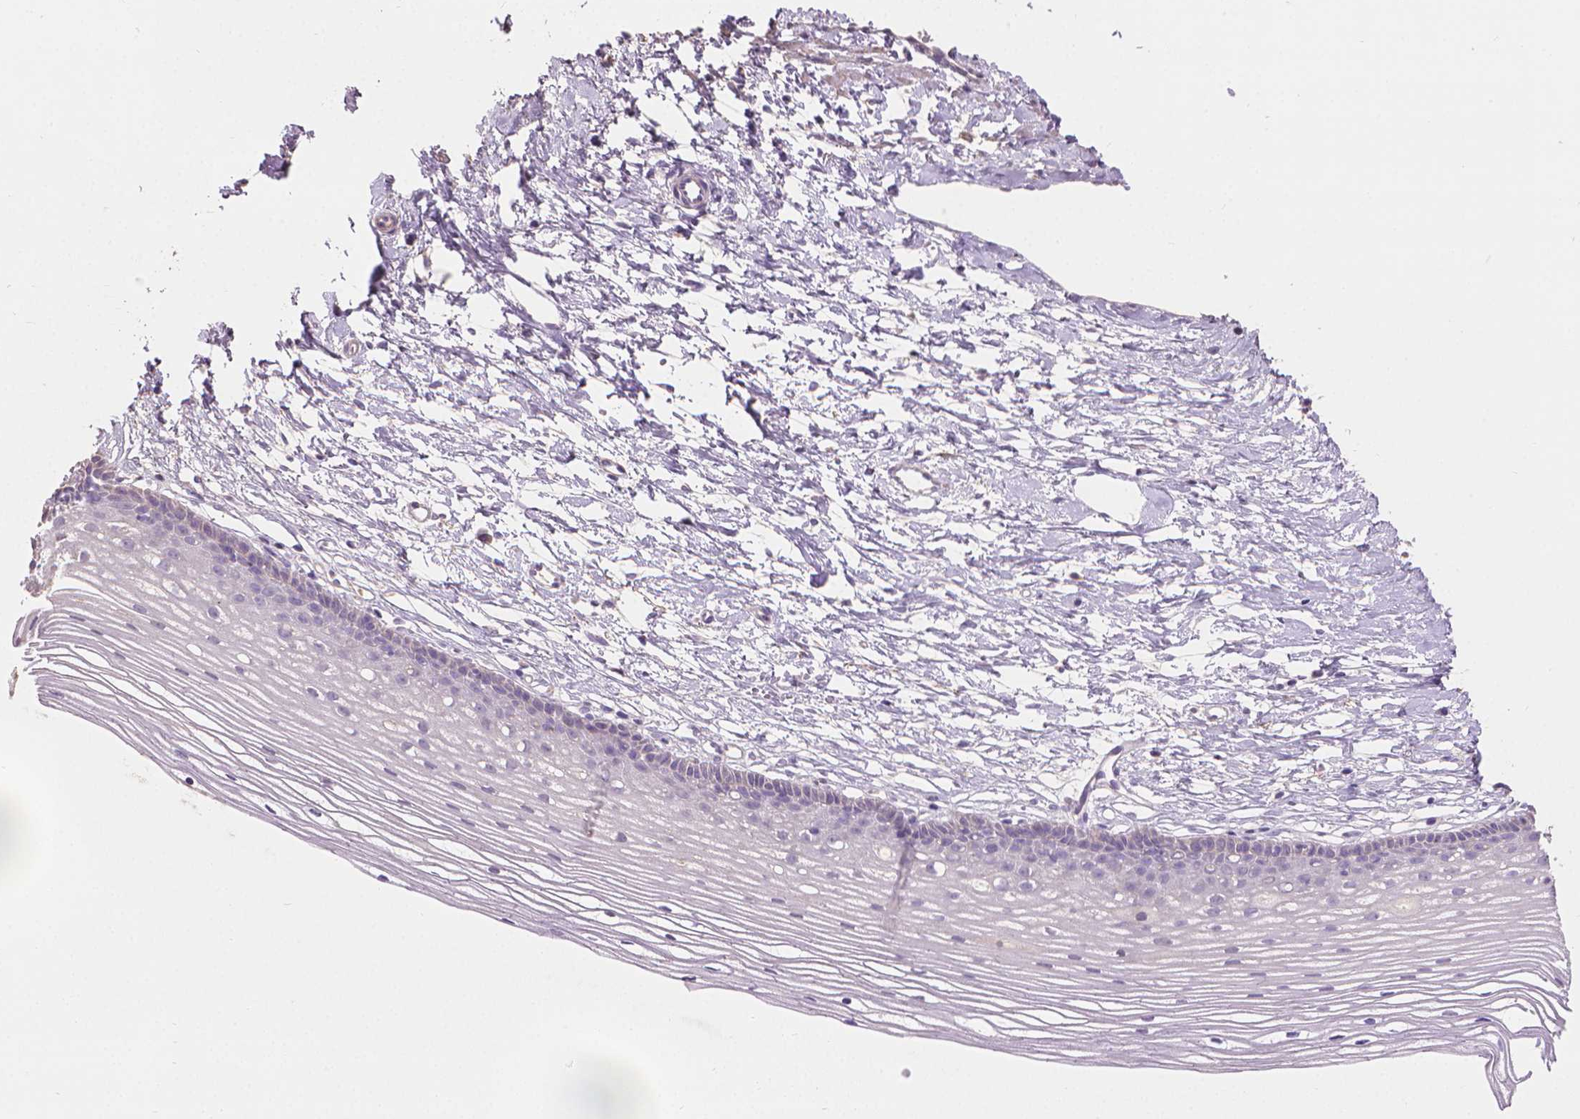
{"staining": {"intensity": "negative", "quantity": "none", "location": "none"}, "tissue": "cervix", "cell_type": "Glandular cells", "image_type": "normal", "snomed": [{"axis": "morphology", "description": "Normal tissue, NOS"}, {"axis": "topography", "description": "Cervix"}], "caption": "IHC histopathology image of benign cervix: human cervix stained with DAB displays no significant protein expression in glandular cells.", "gene": "CABCOCO1", "patient": {"sex": "female", "age": 40}}